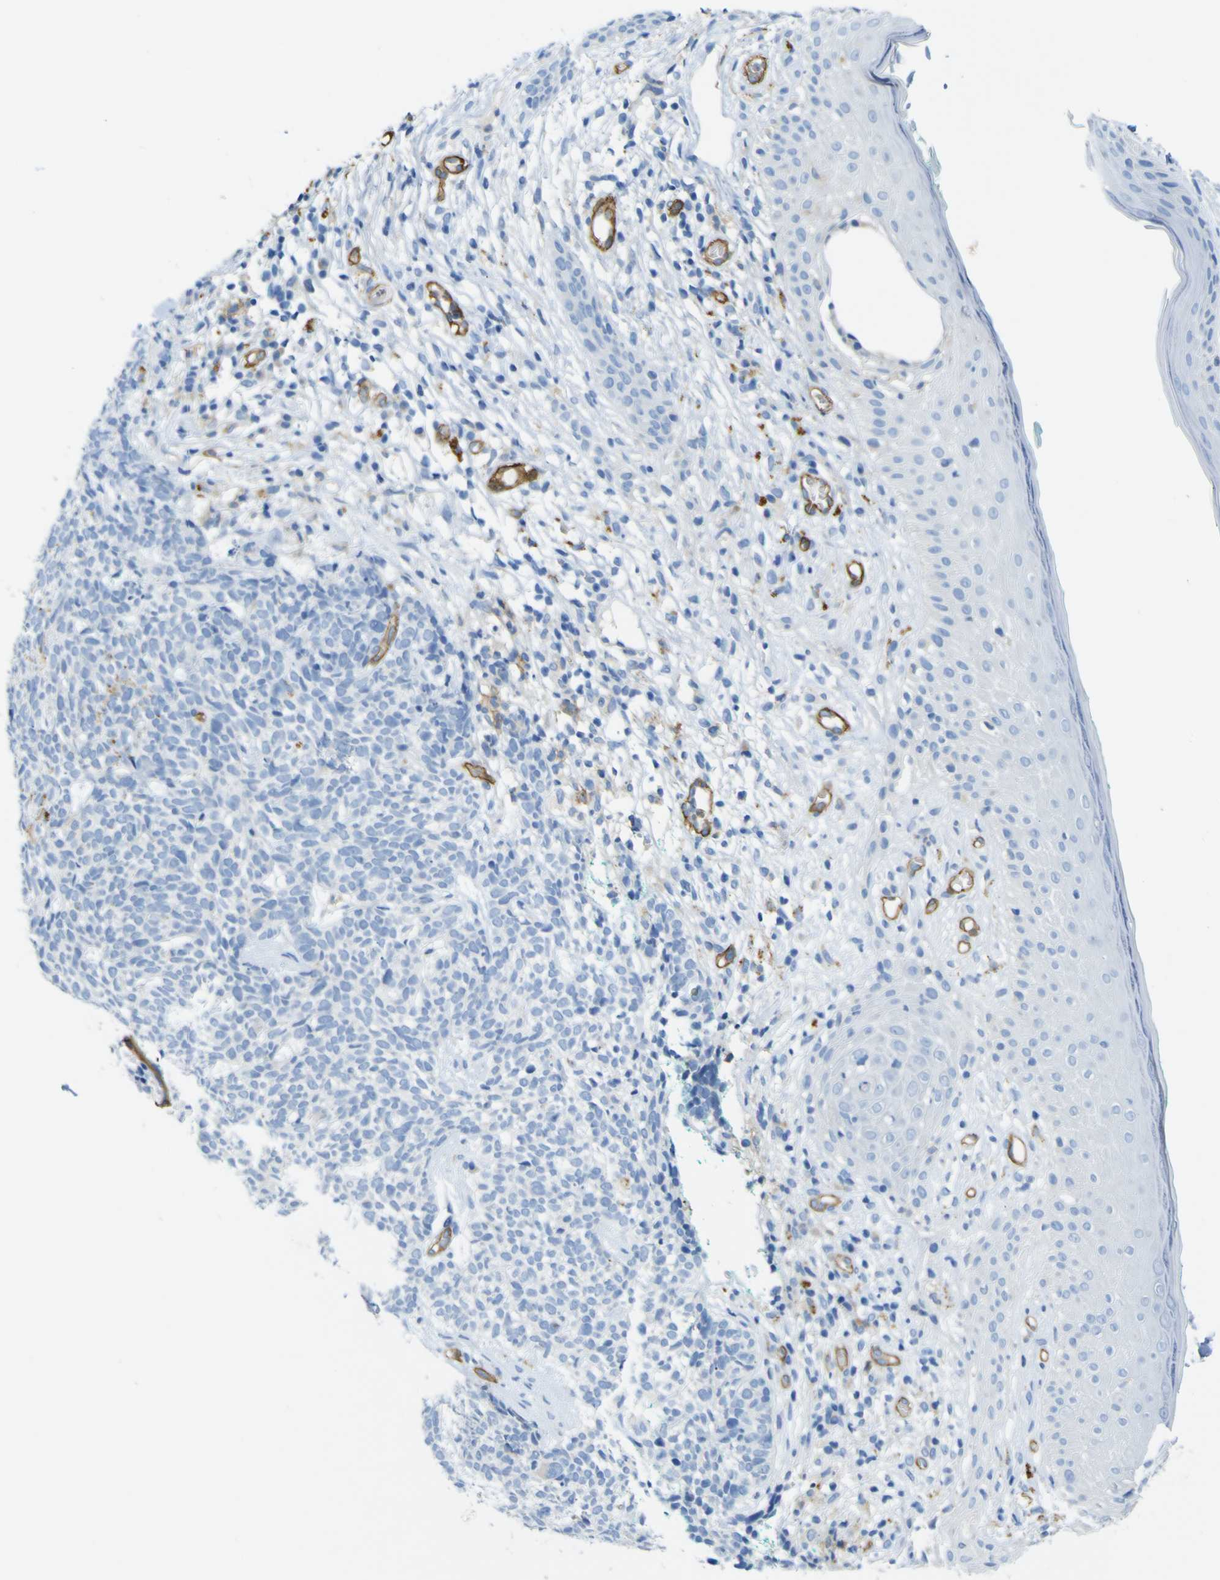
{"staining": {"intensity": "negative", "quantity": "none", "location": "none"}, "tissue": "skin cancer", "cell_type": "Tumor cells", "image_type": "cancer", "snomed": [{"axis": "morphology", "description": "Basal cell carcinoma"}, {"axis": "topography", "description": "Skin"}], "caption": "This is an immunohistochemistry photomicrograph of human skin cancer. There is no positivity in tumor cells.", "gene": "CD93", "patient": {"sex": "female", "age": 84}}